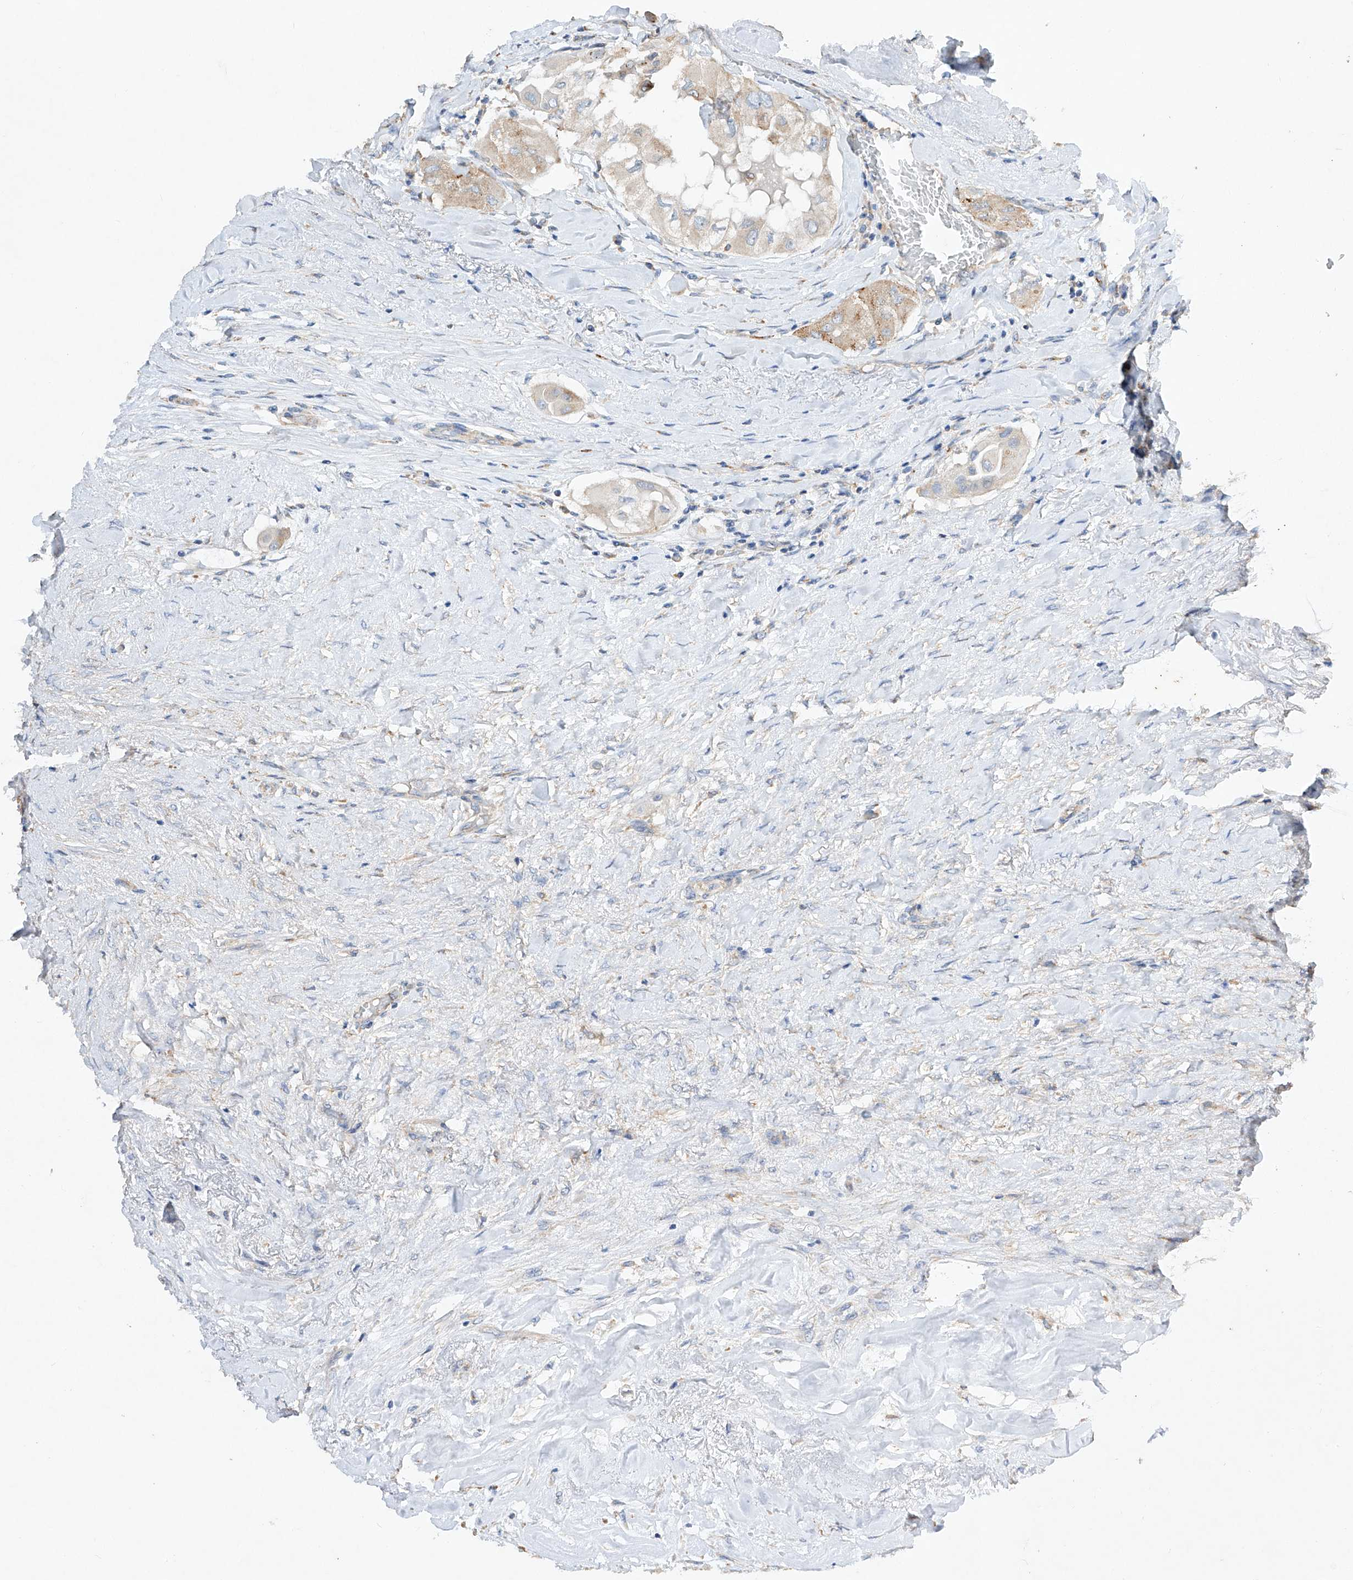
{"staining": {"intensity": "strong", "quantity": "<25%", "location": "cytoplasmic/membranous"}, "tissue": "thyroid cancer", "cell_type": "Tumor cells", "image_type": "cancer", "snomed": [{"axis": "morphology", "description": "Papillary adenocarcinoma, NOS"}, {"axis": "topography", "description": "Thyroid gland"}], "caption": "IHC micrograph of neoplastic tissue: human thyroid cancer stained using immunohistochemistry displays medium levels of strong protein expression localized specifically in the cytoplasmic/membranous of tumor cells, appearing as a cytoplasmic/membranous brown color.", "gene": "AMD1", "patient": {"sex": "female", "age": 59}}